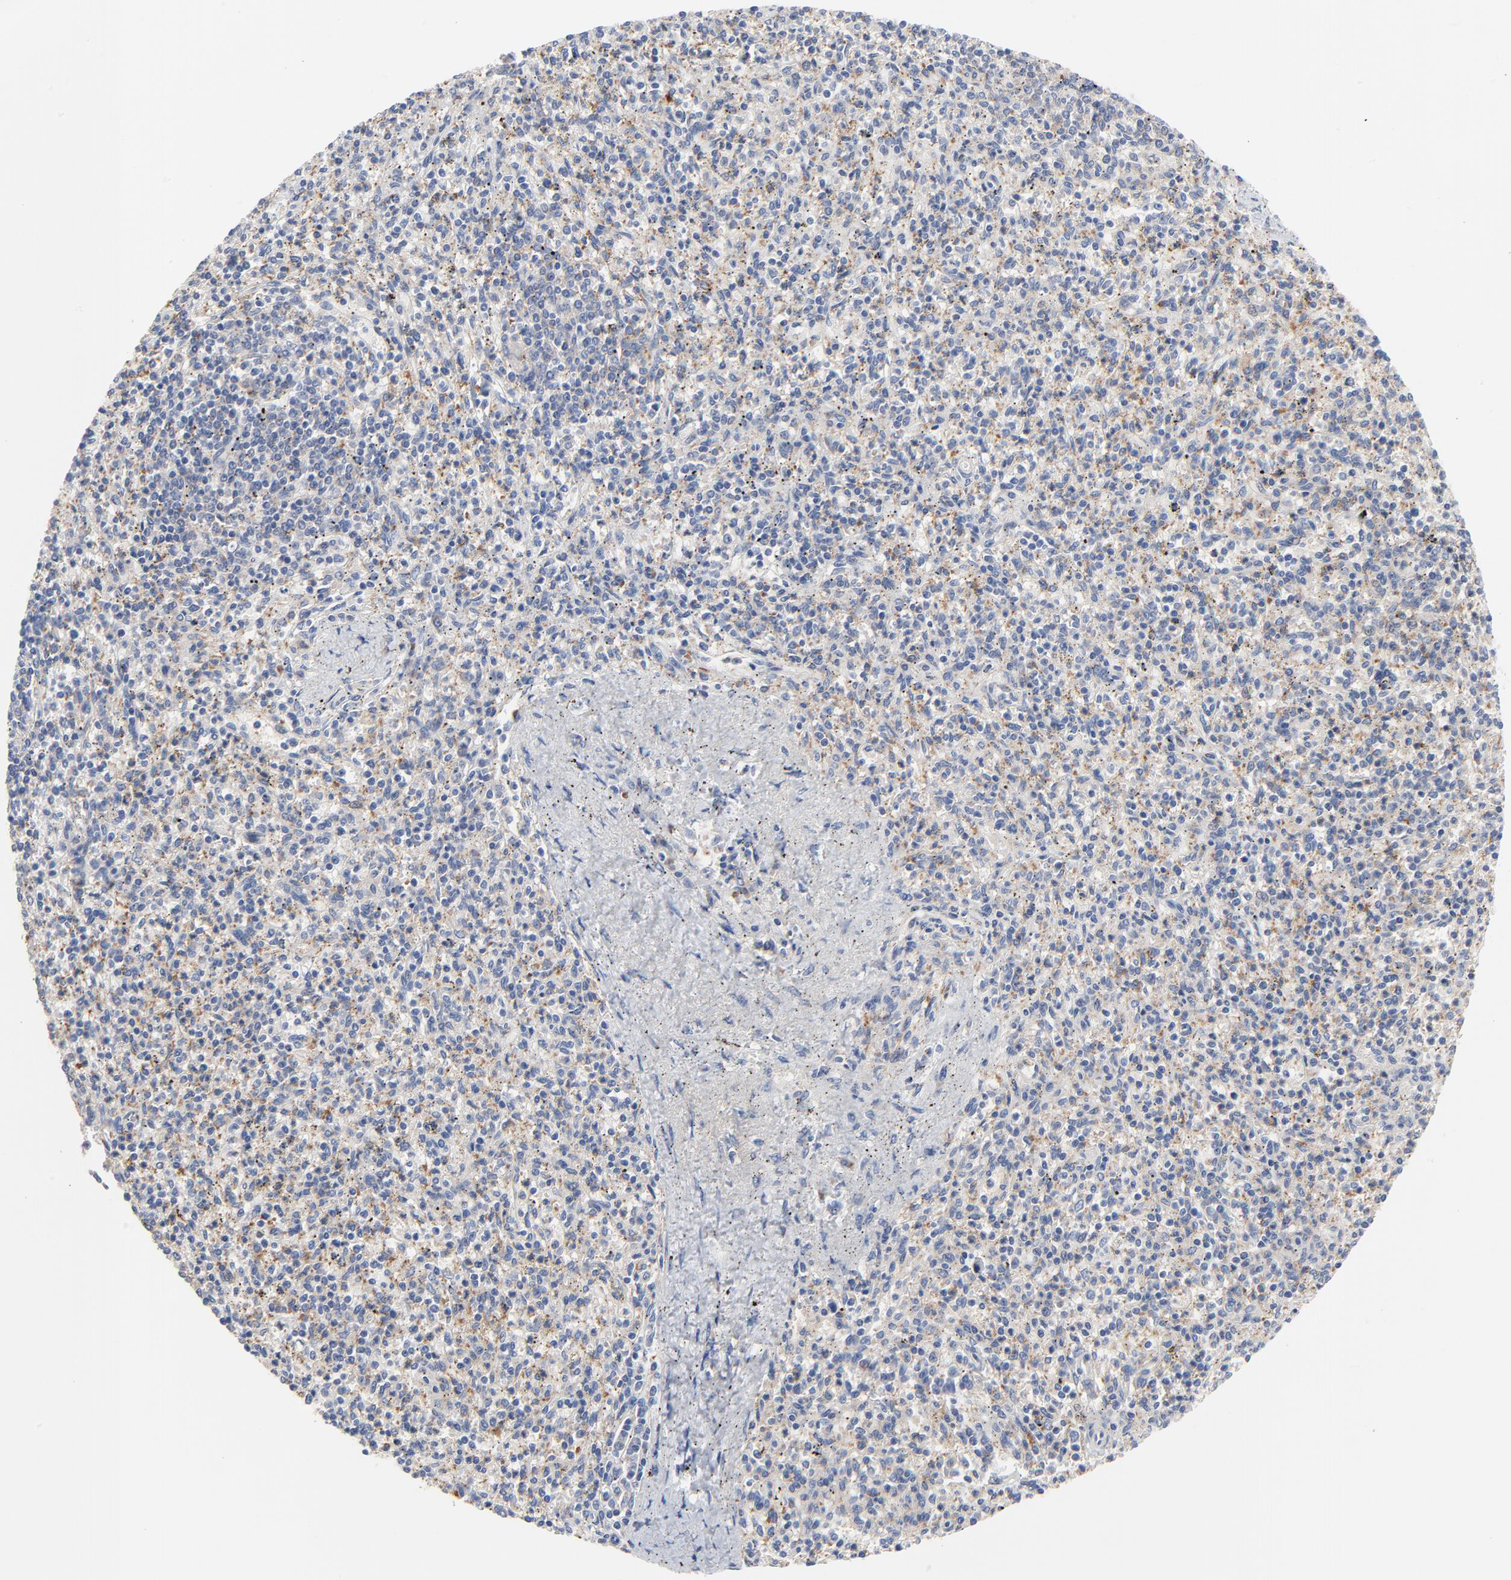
{"staining": {"intensity": "weak", "quantity": "25%-75%", "location": "cytoplasmic/membranous"}, "tissue": "spleen", "cell_type": "Cells in red pulp", "image_type": "normal", "snomed": [{"axis": "morphology", "description": "Normal tissue, NOS"}, {"axis": "topography", "description": "Spleen"}], "caption": "A low amount of weak cytoplasmic/membranous positivity is identified in about 25%-75% of cells in red pulp in benign spleen.", "gene": "VAV2", "patient": {"sex": "male", "age": 72}}